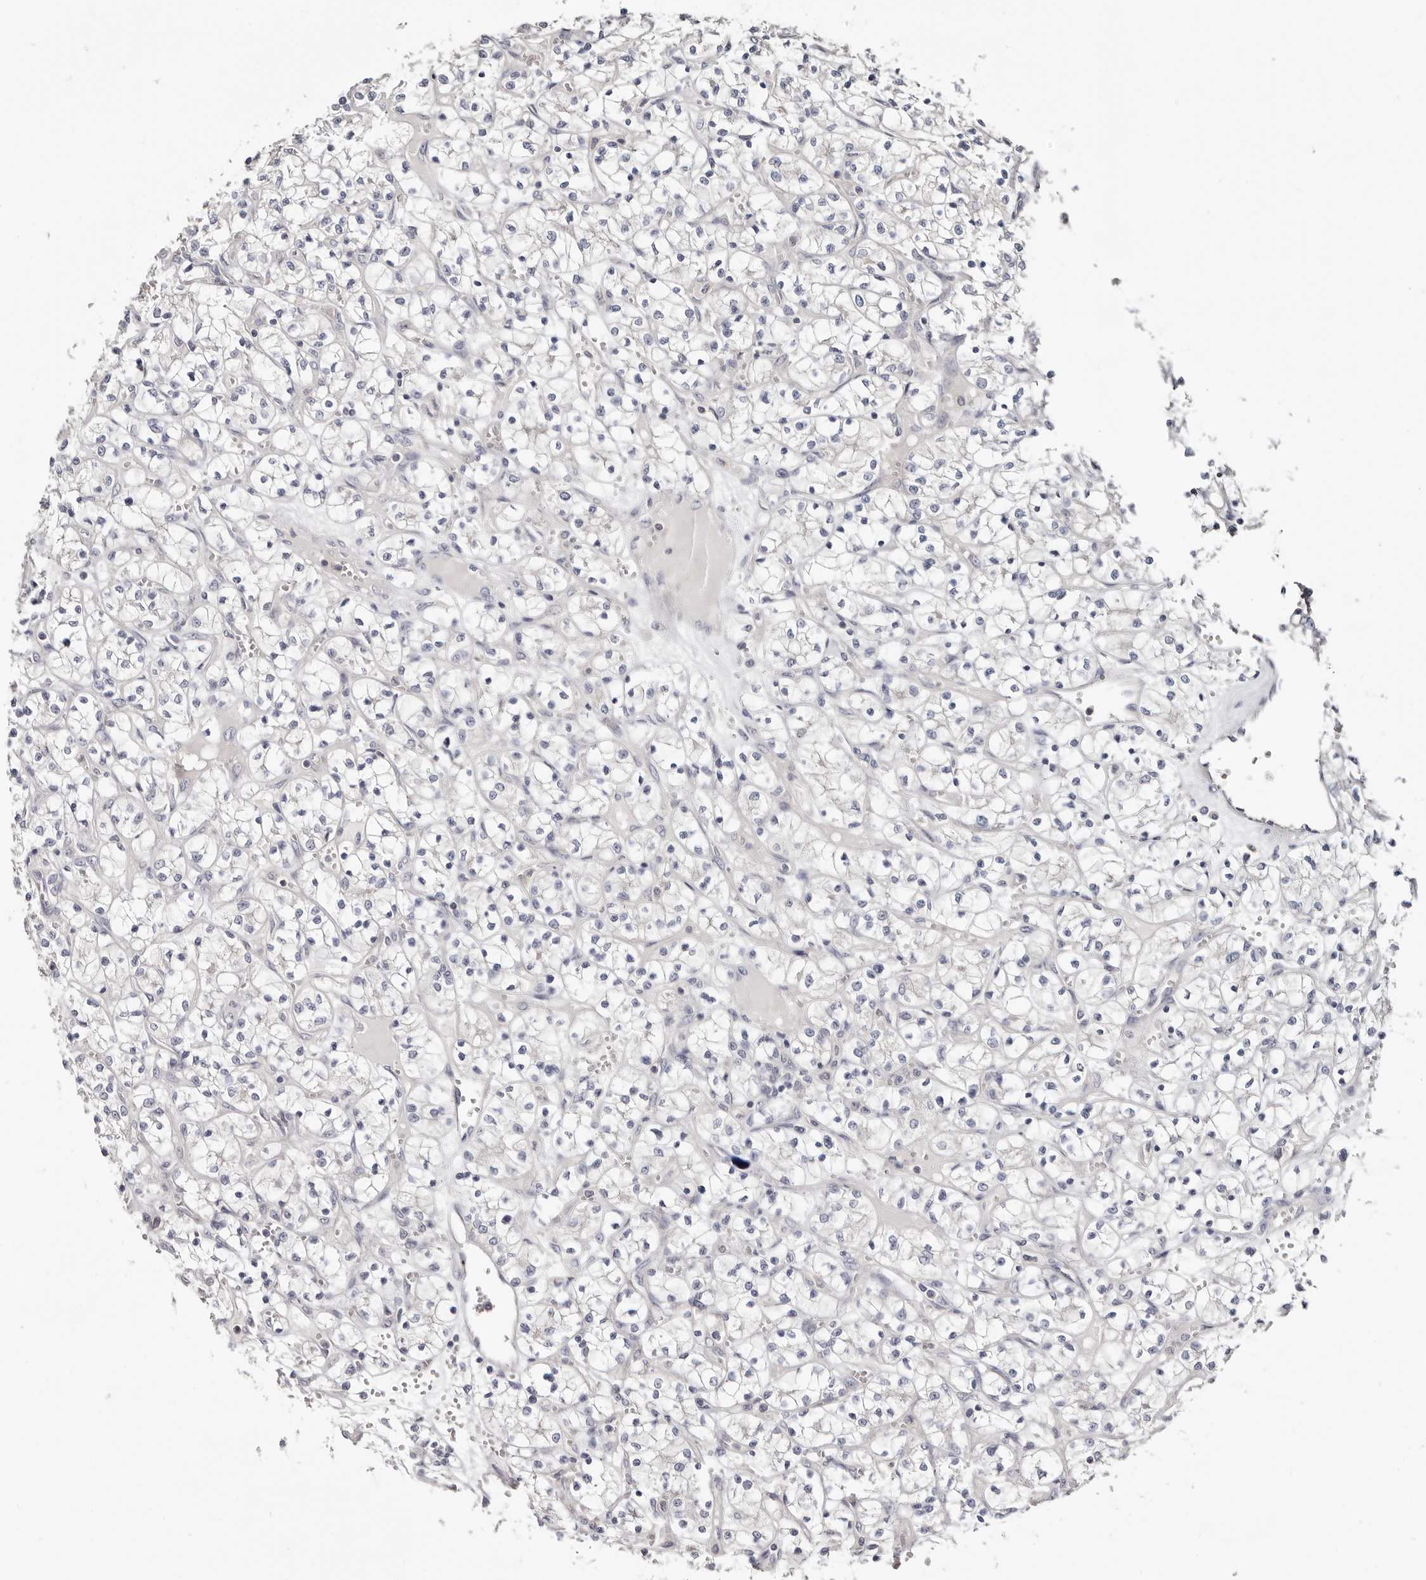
{"staining": {"intensity": "negative", "quantity": "none", "location": "none"}, "tissue": "renal cancer", "cell_type": "Tumor cells", "image_type": "cancer", "snomed": [{"axis": "morphology", "description": "Adenocarcinoma, NOS"}, {"axis": "topography", "description": "Kidney"}], "caption": "The image exhibits no significant expression in tumor cells of renal cancer.", "gene": "S100A14", "patient": {"sex": "female", "age": 69}}